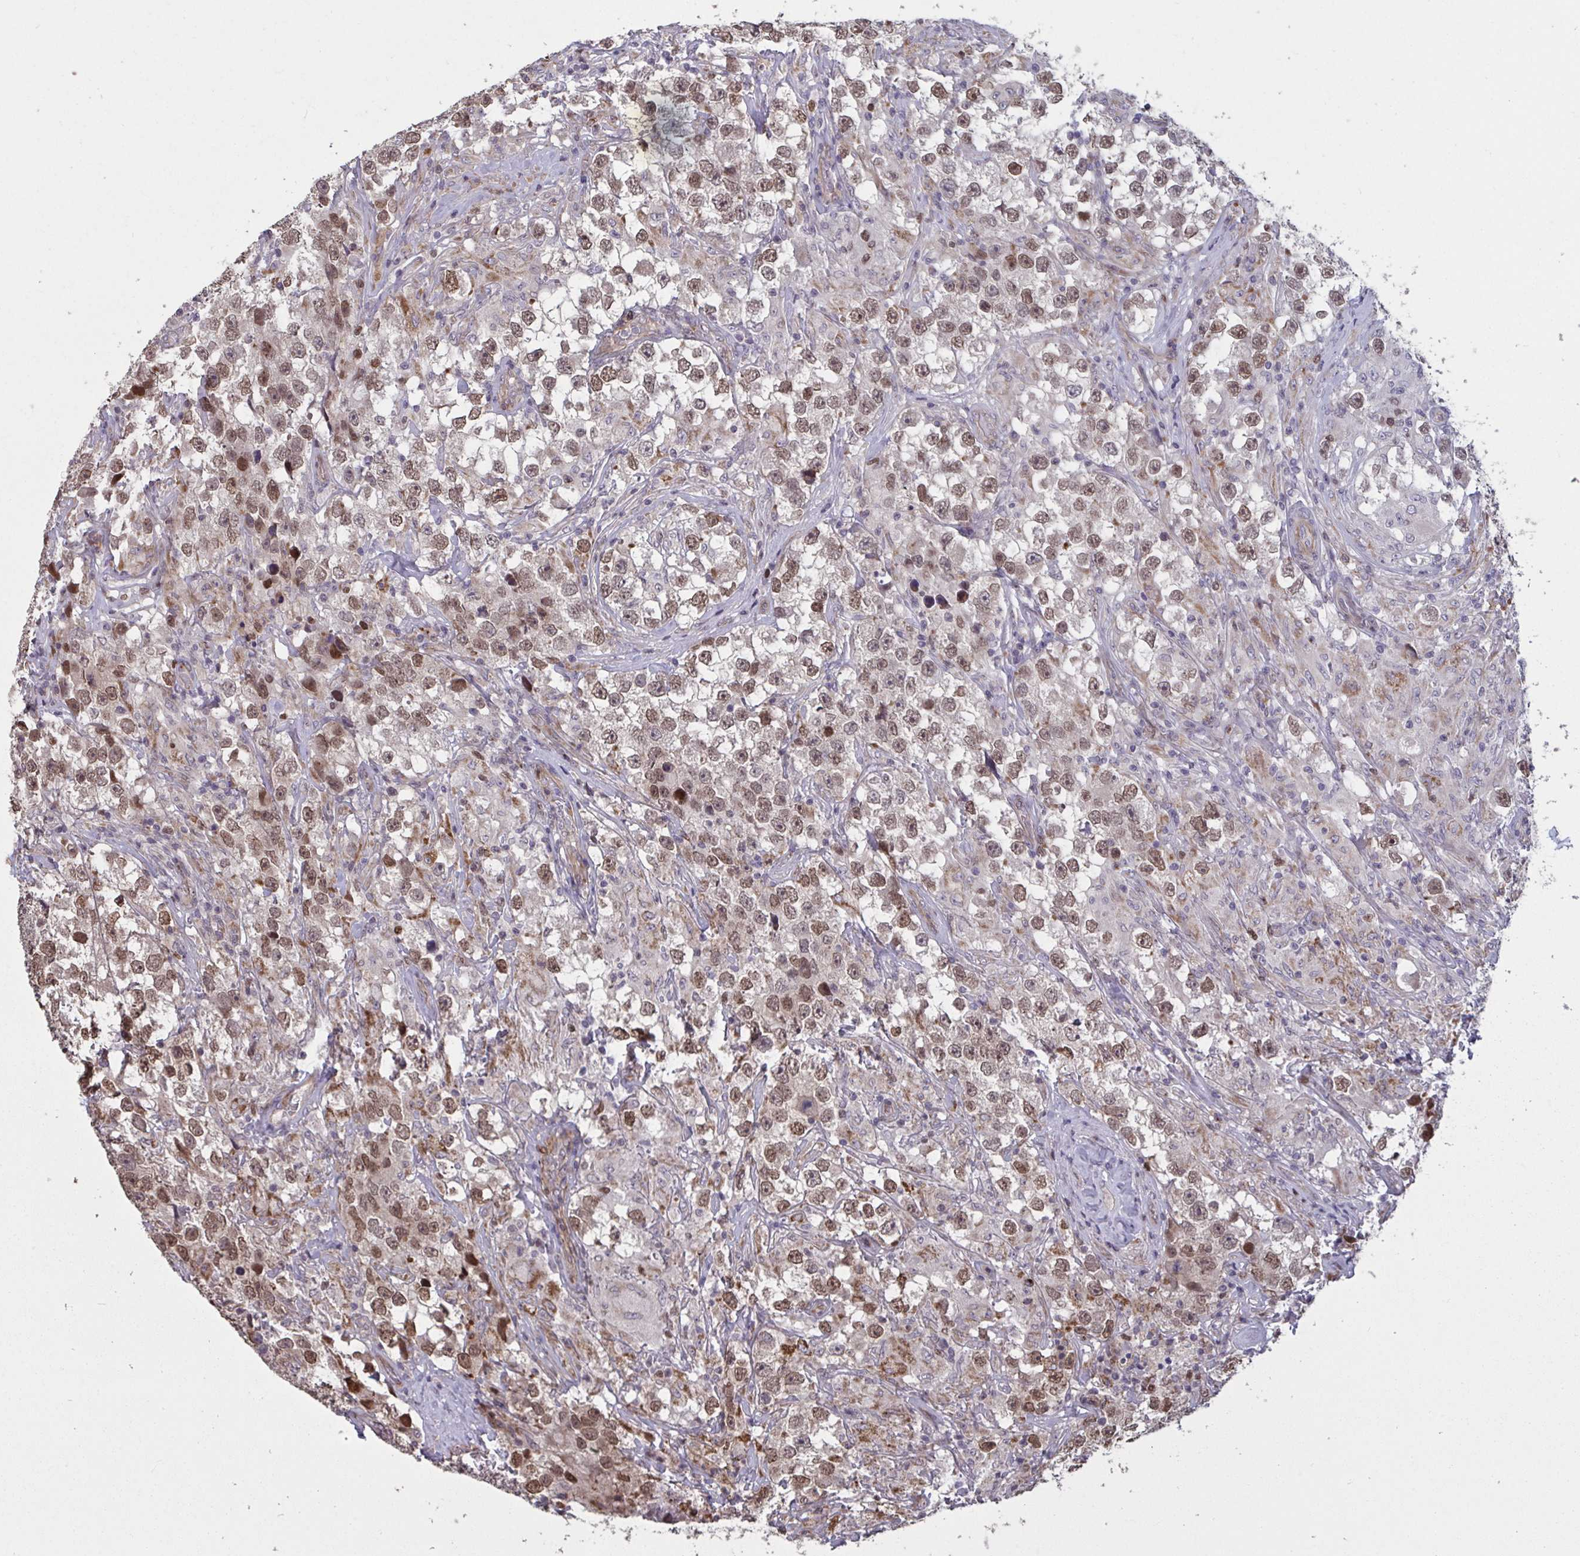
{"staining": {"intensity": "moderate", "quantity": ">75%", "location": "nuclear"}, "tissue": "testis cancer", "cell_type": "Tumor cells", "image_type": "cancer", "snomed": [{"axis": "morphology", "description": "Seminoma, NOS"}, {"axis": "topography", "description": "Testis"}], "caption": "Tumor cells reveal moderate nuclear expression in about >75% of cells in testis cancer (seminoma). (Brightfield microscopy of DAB IHC at high magnification).", "gene": "IPO5", "patient": {"sex": "male", "age": 46}}